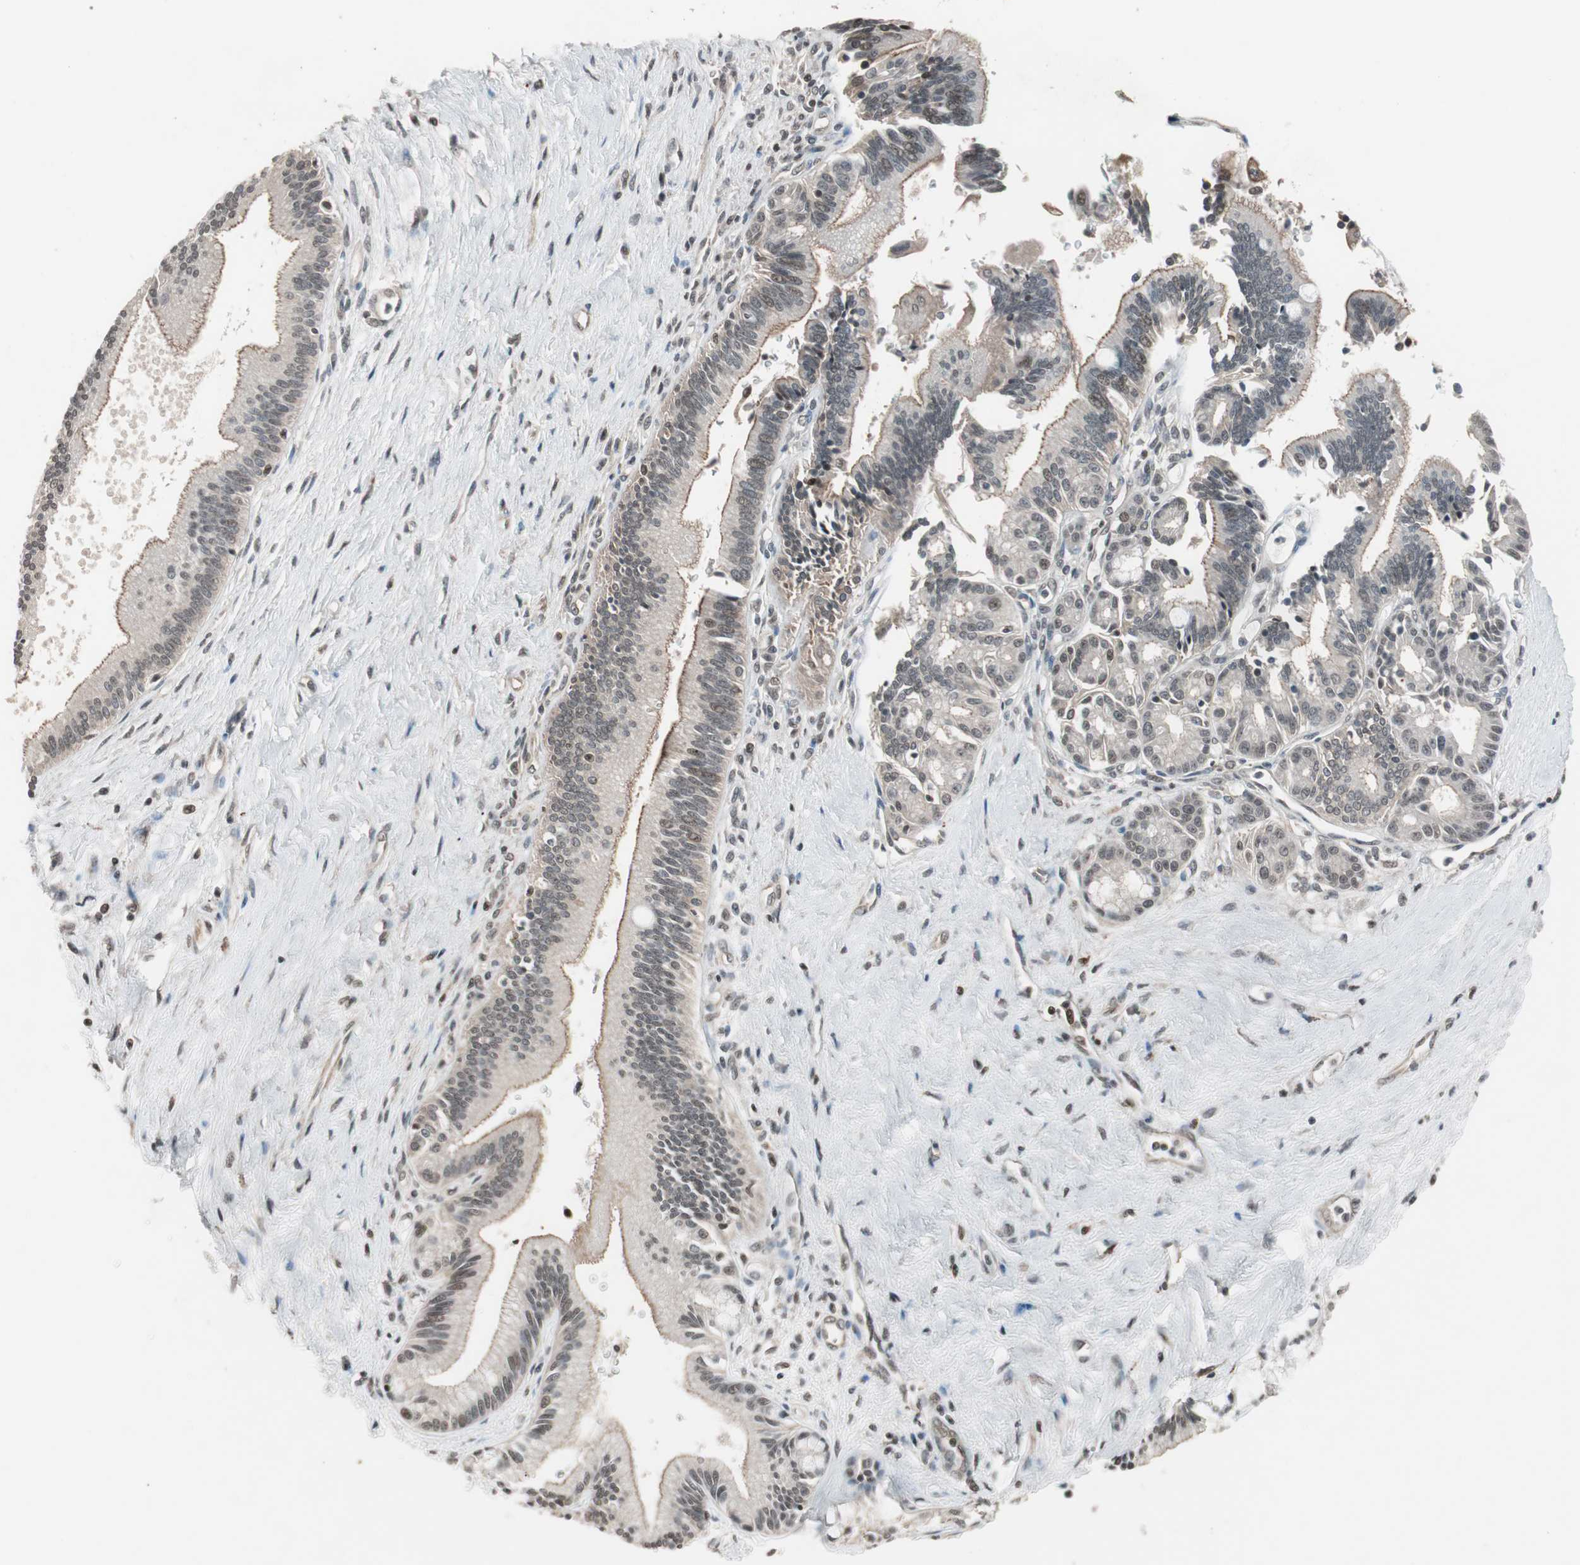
{"staining": {"intensity": "weak", "quantity": "25%-75%", "location": "cytoplasmic/membranous,nuclear"}, "tissue": "pancreatic cancer", "cell_type": "Tumor cells", "image_type": "cancer", "snomed": [{"axis": "morphology", "description": "Adenocarcinoma, NOS"}, {"axis": "topography", "description": "Pancreas"}], "caption": "Pancreatic cancer tissue shows weak cytoplasmic/membranous and nuclear staining in approximately 25%-75% of tumor cells, visualized by immunohistochemistry.", "gene": "DRAP1", "patient": {"sex": "male", "age": 59}}